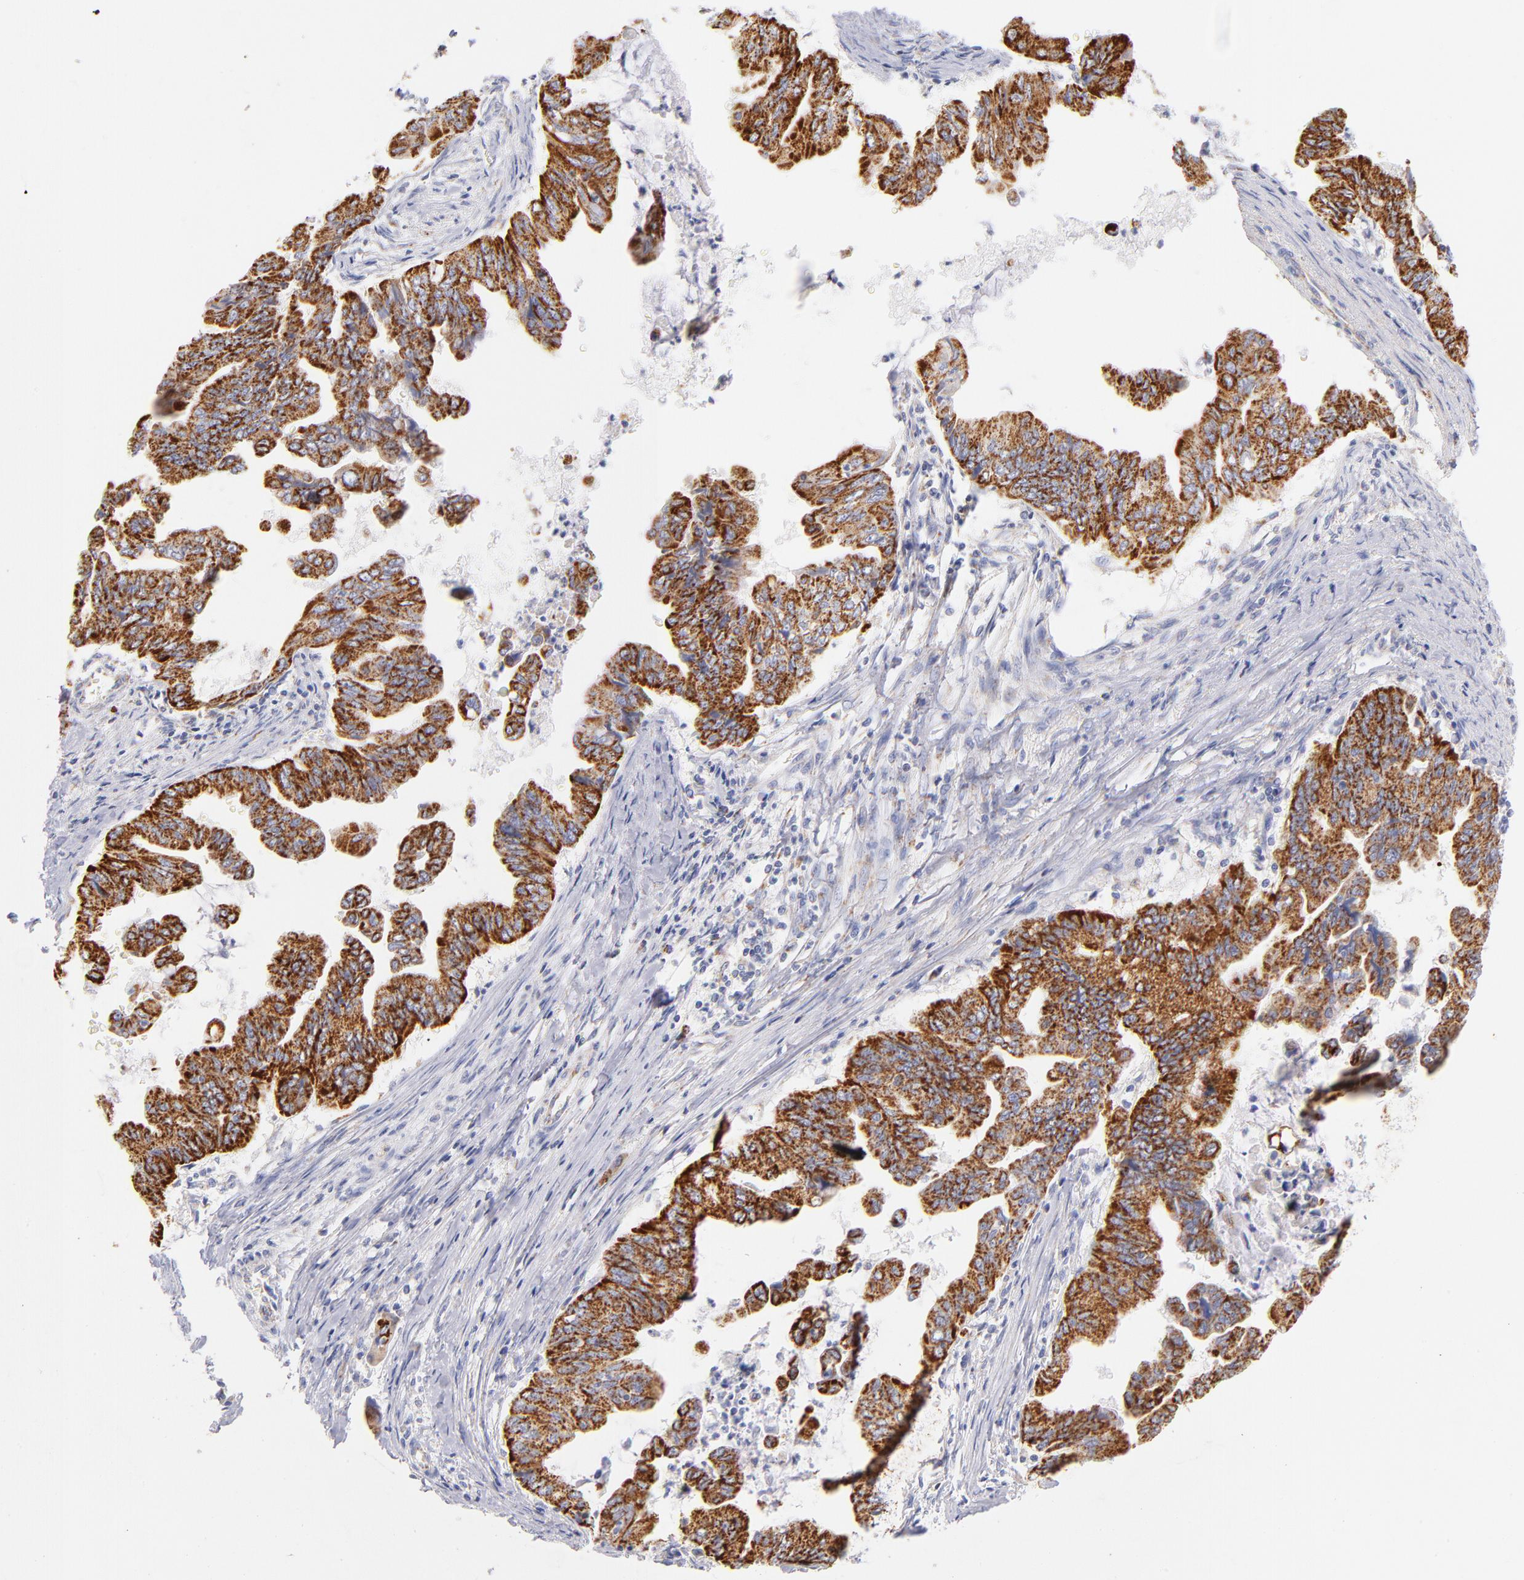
{"staining": {"intensity": "strong", "quantity": ">75%", "location": "cytoplasmic/membranous"}, "tissue": "stomach cancer", "cell_type": "Tumor cells", "image_type": "cancer", "snomed": [{"axis": "morphology", "description": "Adenocarcinoma, NOS"}, {"axis": "topography", "description": "Stomach, upper"}], "caption": "Brown immunohistochemical staining in adenocarcinoma (stomach) reveals strong cytoplasmic/membranous positivity in approximately >75% of tumor cells.", "gene": "AIFM1", "patient": {"sex": "male", "age": 80}}